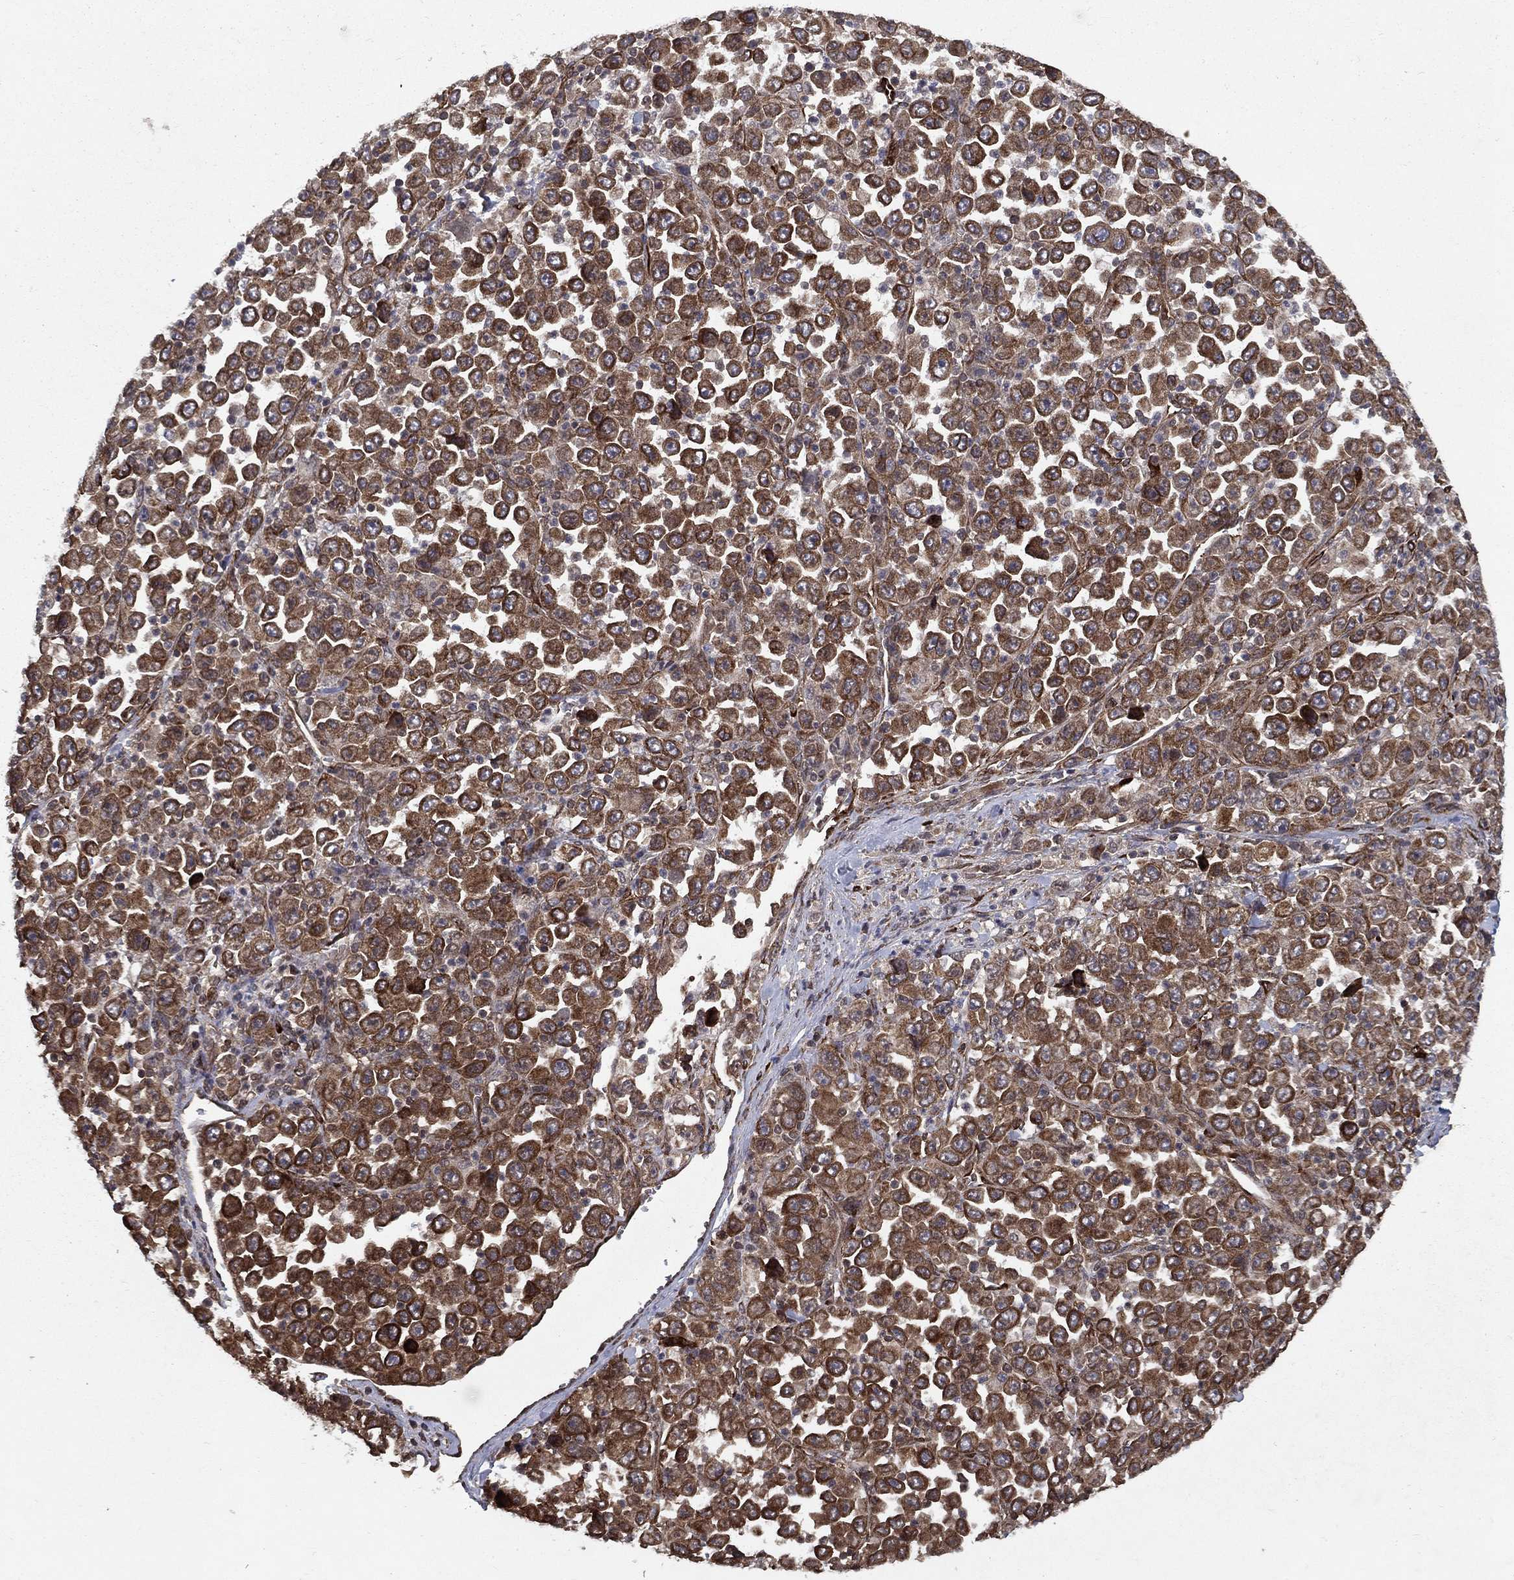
{"staining": {"intensity": "moderate", "quantity": ">75%", "location": "cytoplasmic/membranous"}, "tissue": "stomach cancer", "cell_type": "Tumor cells", "image_type": "cancer", "snomed": [{"axis": "morphology", "description": "Normal tissue, NOS"}, {"axis": "morphology", "description": "Adenocarcinoma, NOS"}, {"axis": "topography", "description": "Stomach, upper"}, {"axis": "topography", "description": "Stomach"}], "caption": "Adenocarcinoma (stomach) was stained to show a protein in brown. There is medium levels of moderate cytoplasmic/membranous staining in about >75% of tumor cells.", "gene": "CERS2", "patient": {"sex": "male", "age": 59}}